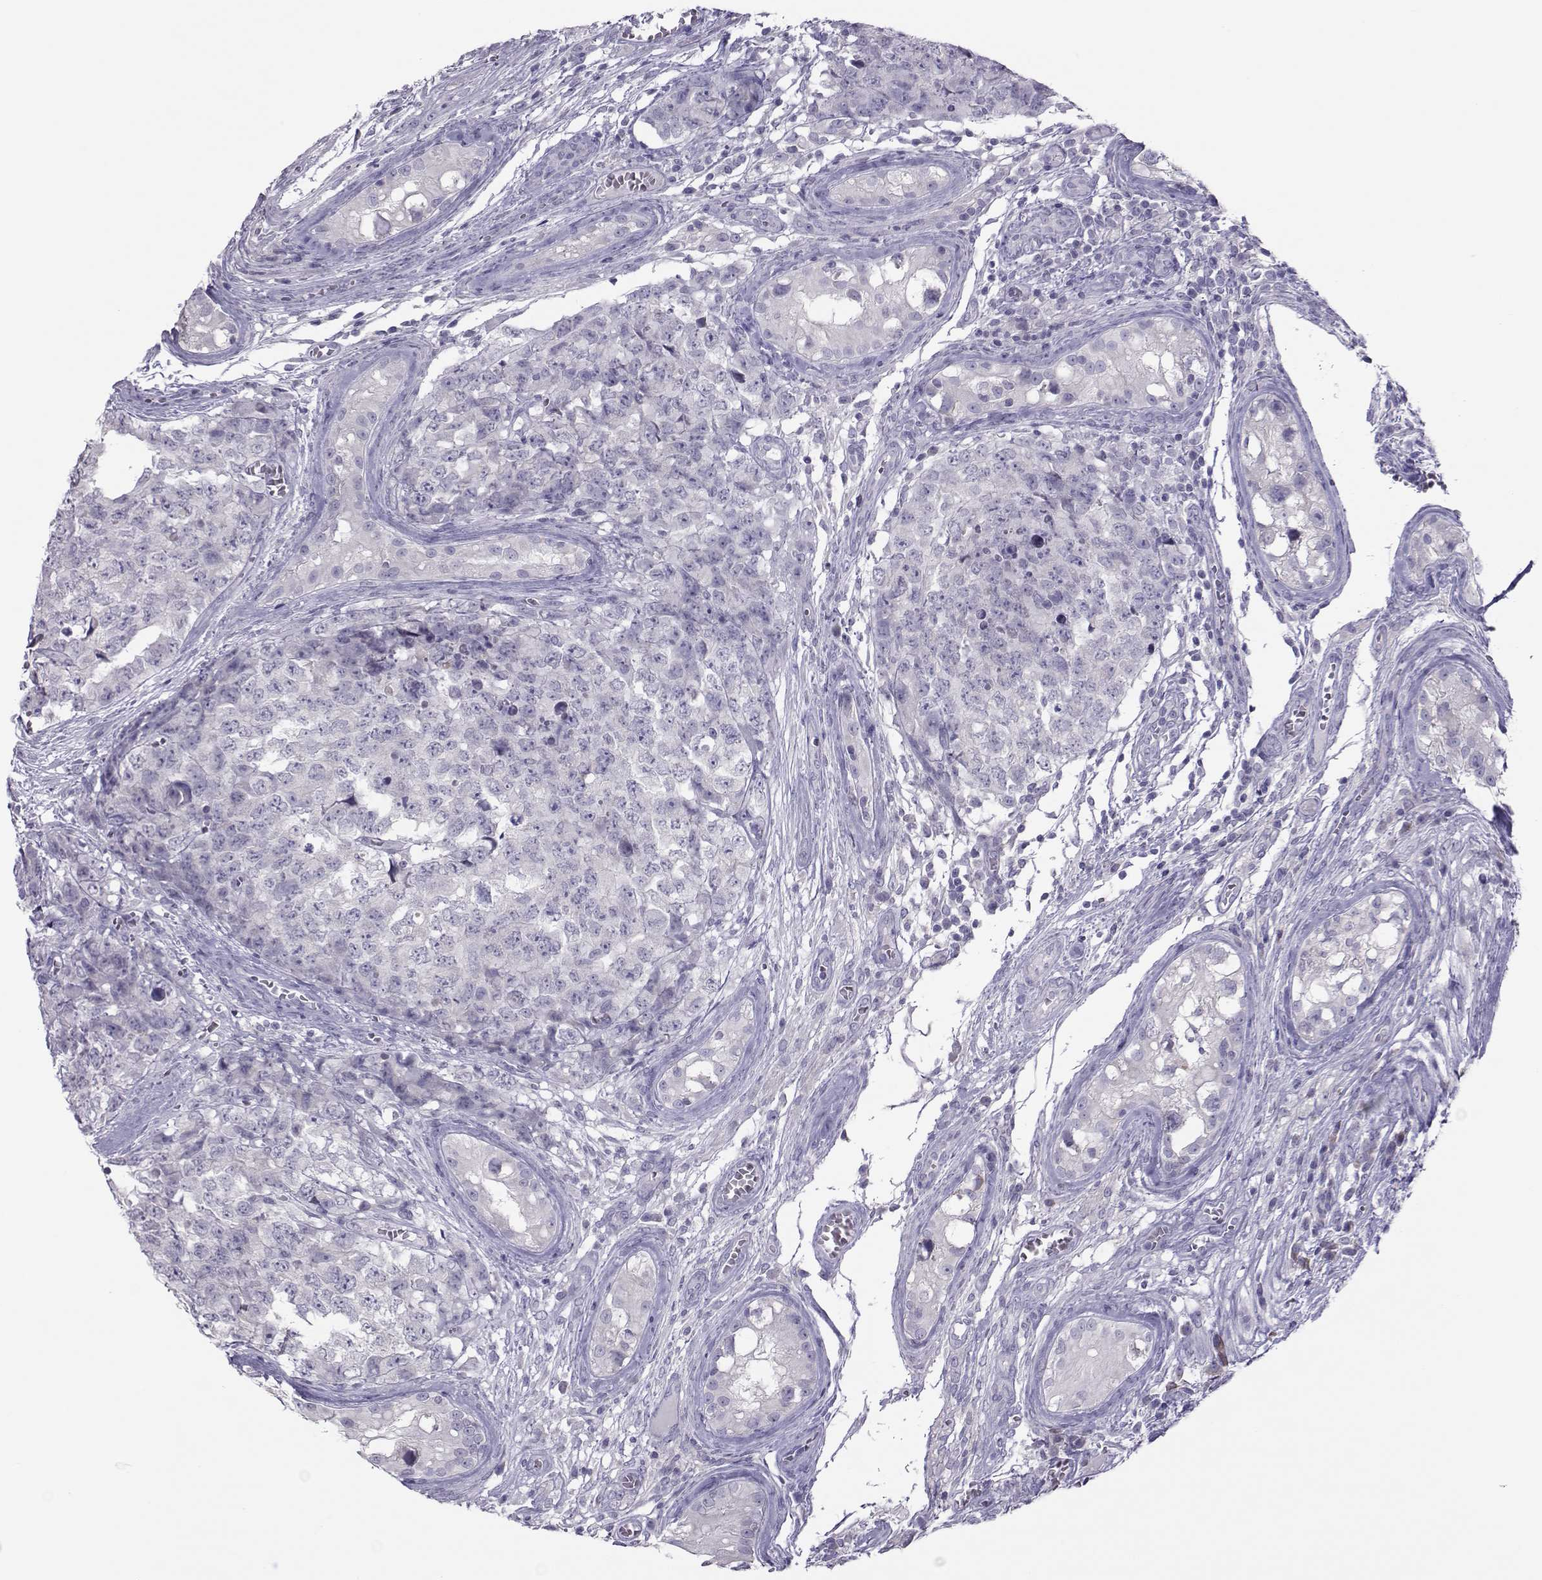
{"staining": {"intensity": "negative", "quantity": "none", "location": "none"}, "tissue": "testis cancer", "cell_type": "Tumor cells", "image_type": "cancer", "snomed": [{"axis": "morphology", "description": "Carcinoma, Embryonal, NOS"}, {"axis": "topography", "description": "Testis"}], "caption": "Immunohistochemical staining of testis embryonal carcinoma exhibits no significant staining in tumor cells.", "gene": "TRPM7", "patient": {"sex": "male", "age": 23}}